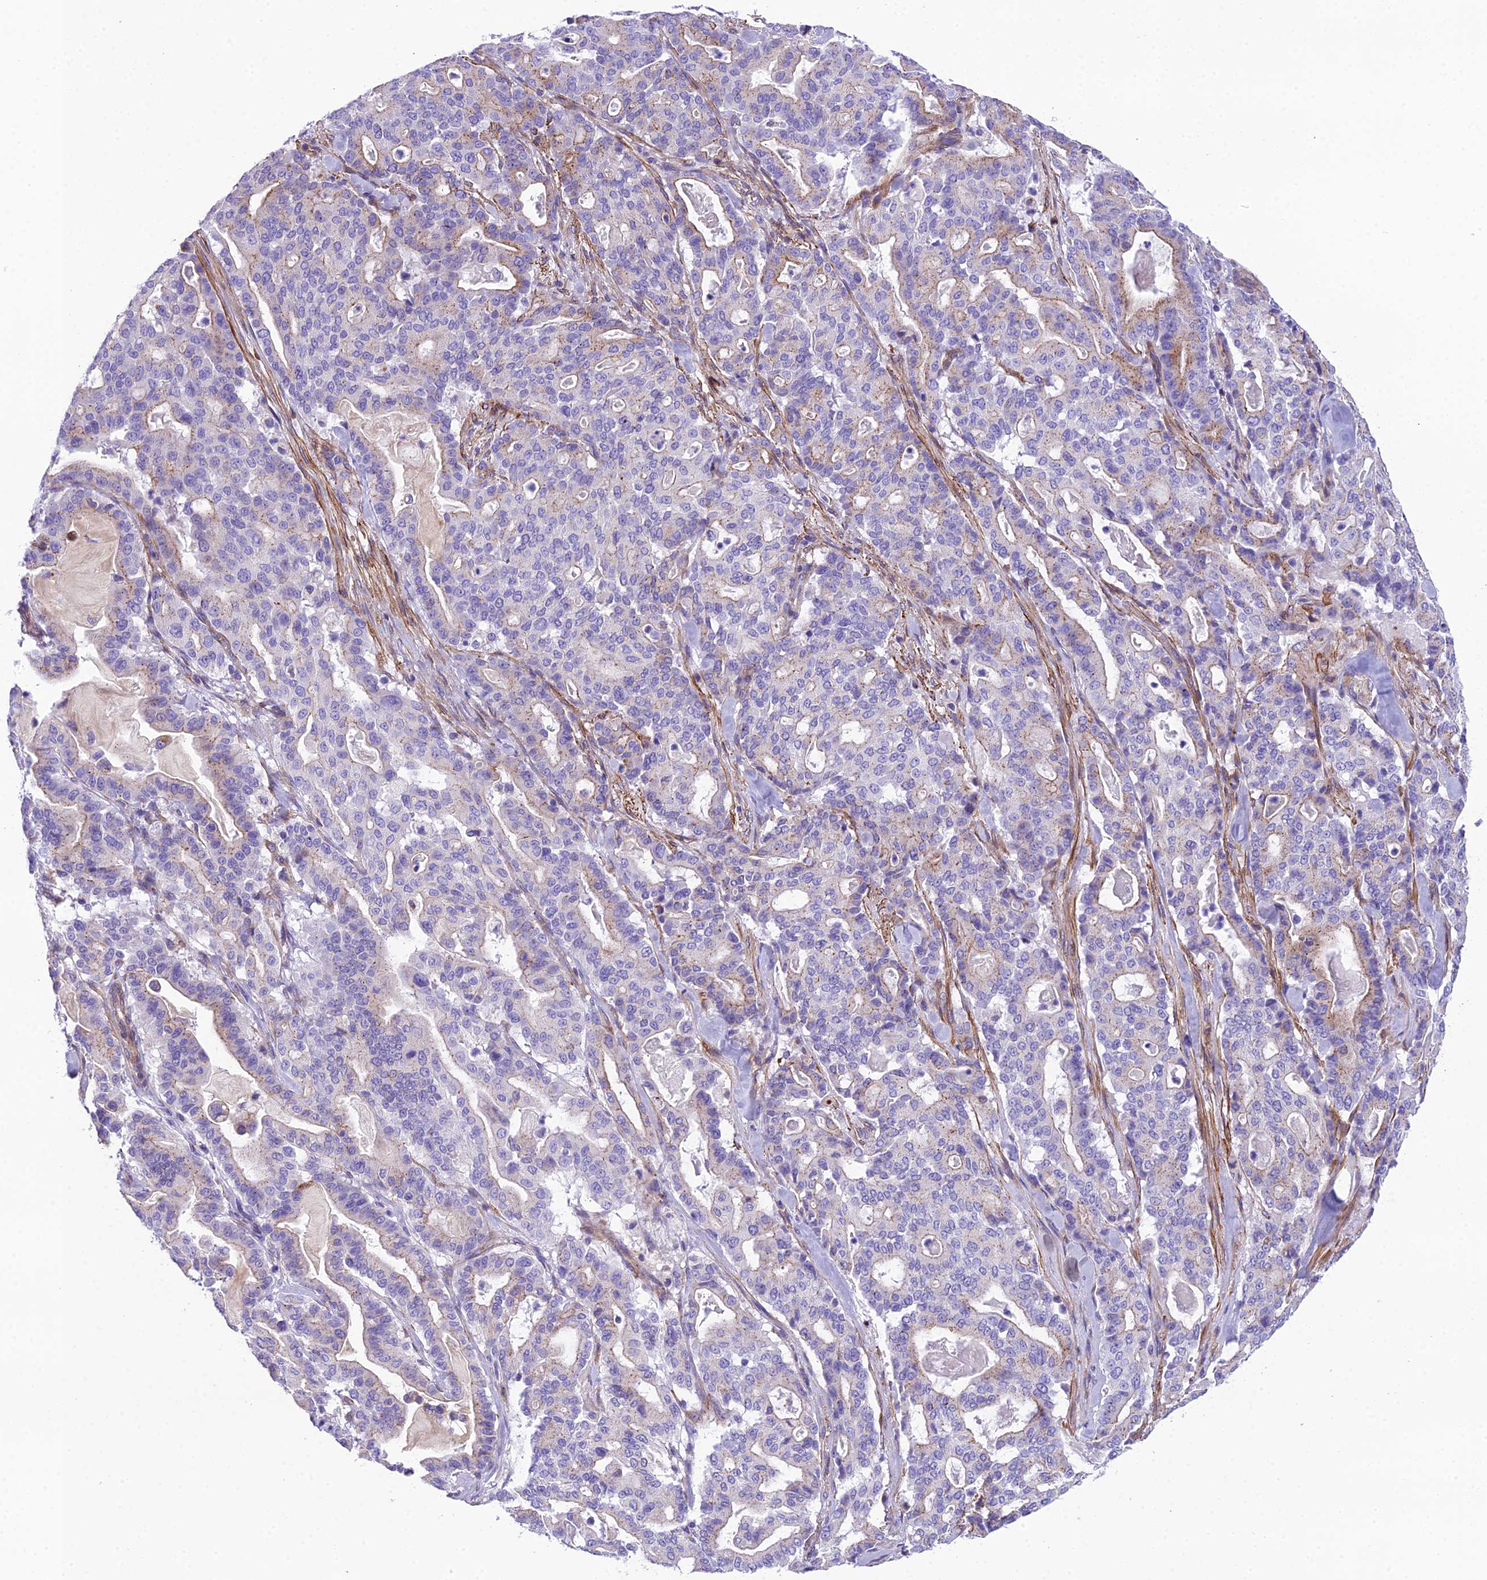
{"staining": {"intensity": "negative", "quantity": "none", "location": "none"}, "tissue": "pancreatic cancer", "cell_type": "Tumor cells", "image_type": "cancer", "snomed": [{"axis": "morphology", "description": "Adenocarcinoma, NOS"}, {"axis": "topography", "description": "Pancreas"}], "caption": "The IHC micrograph has no significant positivity in tumor cells of pancreatic cancer (adenocarcinoma) tissue.", "gene": "GFRA1", "patient": {"sex": "male", "age": 63}}